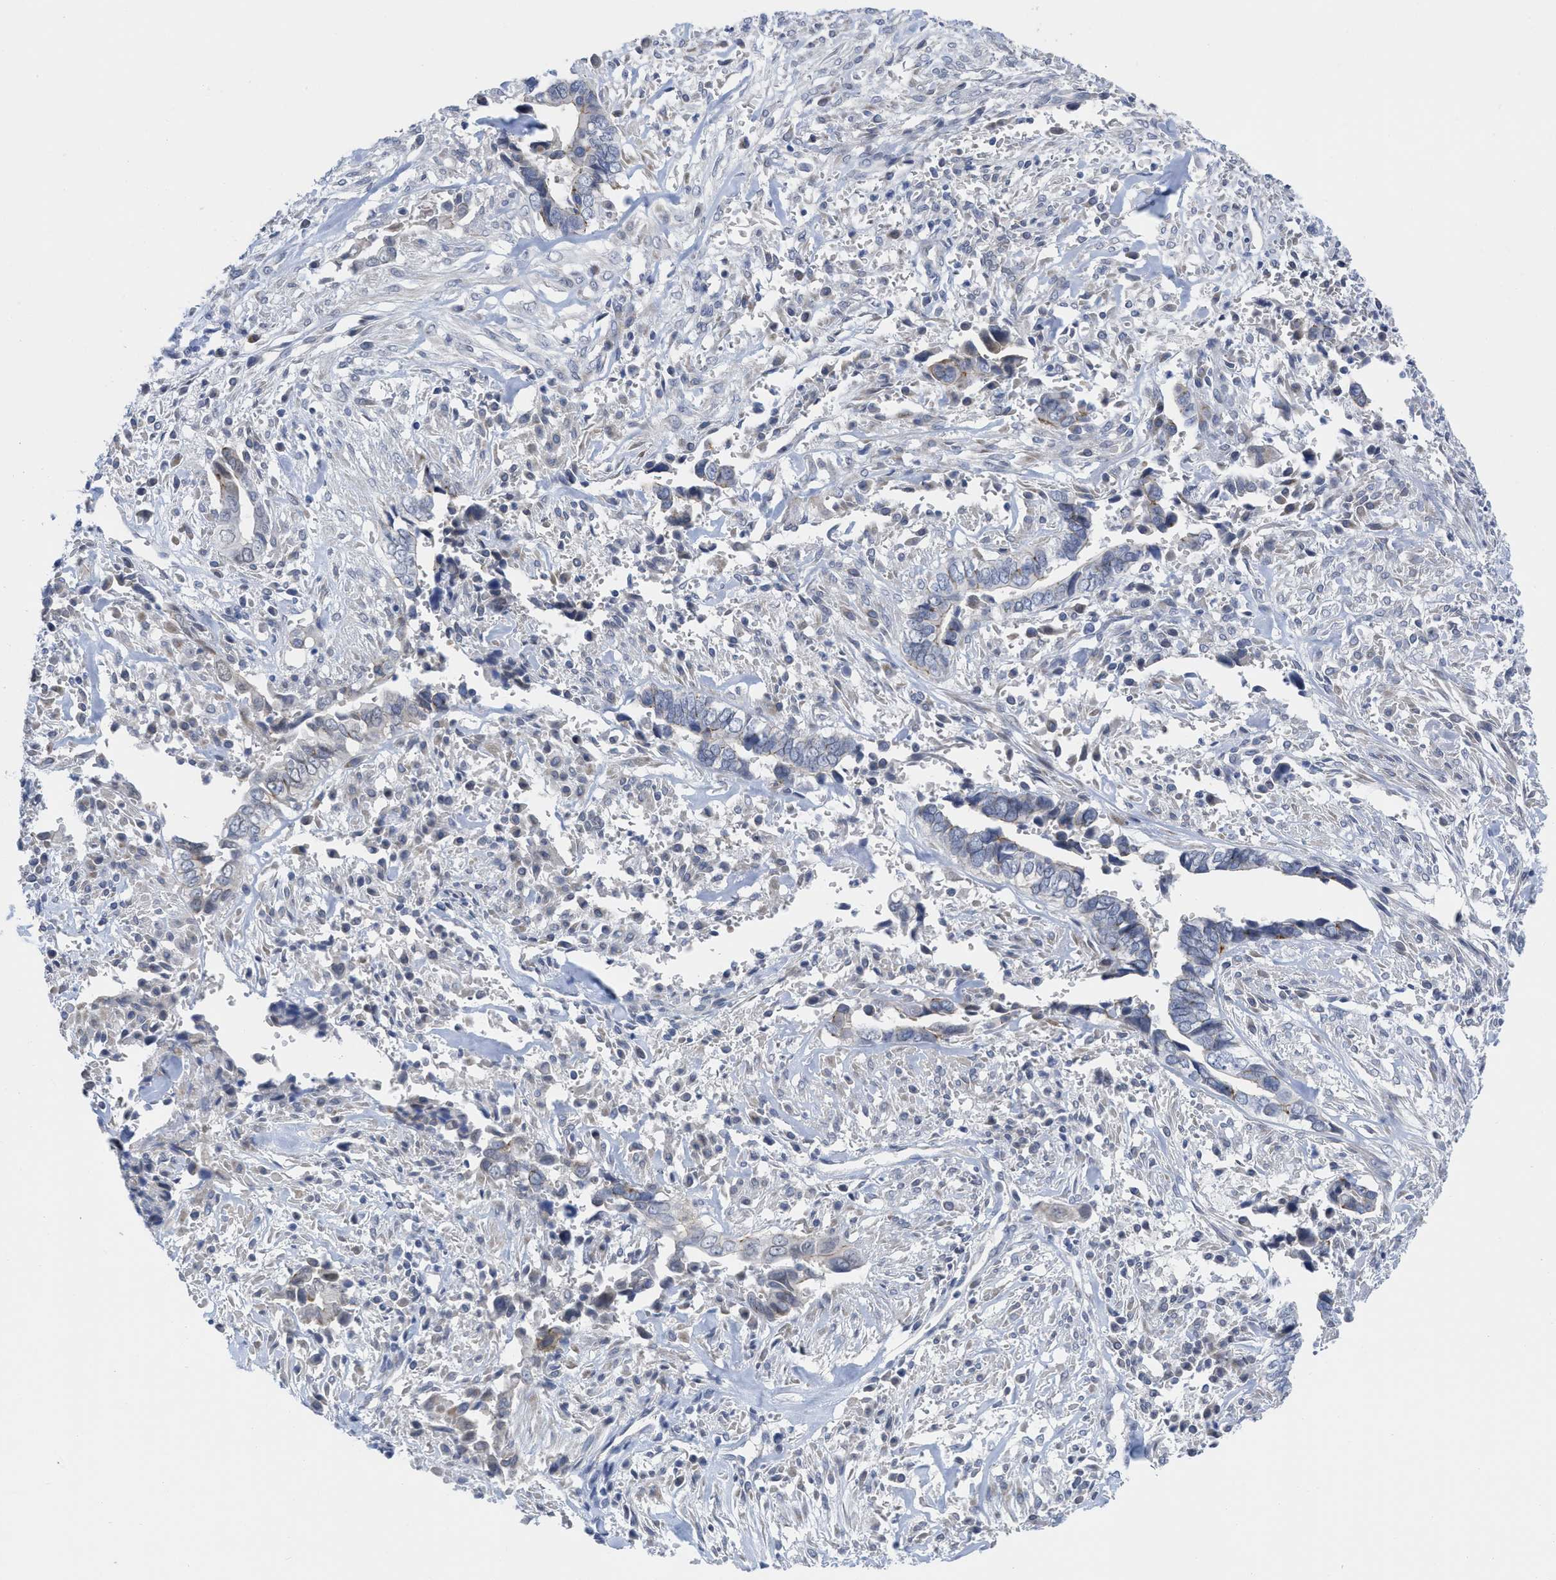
{"staining": {"intensity": "moderate", "quantity": "<25%", "location": "cytoplasmic/membranous"}, "tissue": "liver cancer", "cell_type": "Tumor cells", "image_type": "cancer", "snomed": [{"axis": "morphology", "description": "Cholangiocarcinoma"}, {"axis": "topography", "description": "Liver"}], "caption": "Moderate cytoplasmic/membranous staining is identified in approximately <25% of tumor cells in liver cancer (cholangiocarcinoma). (Brightfield microscopy of DAB IHC at high magnification).", "gene": "ACKR1", "patient": {"sex": "female", "age": 79}}